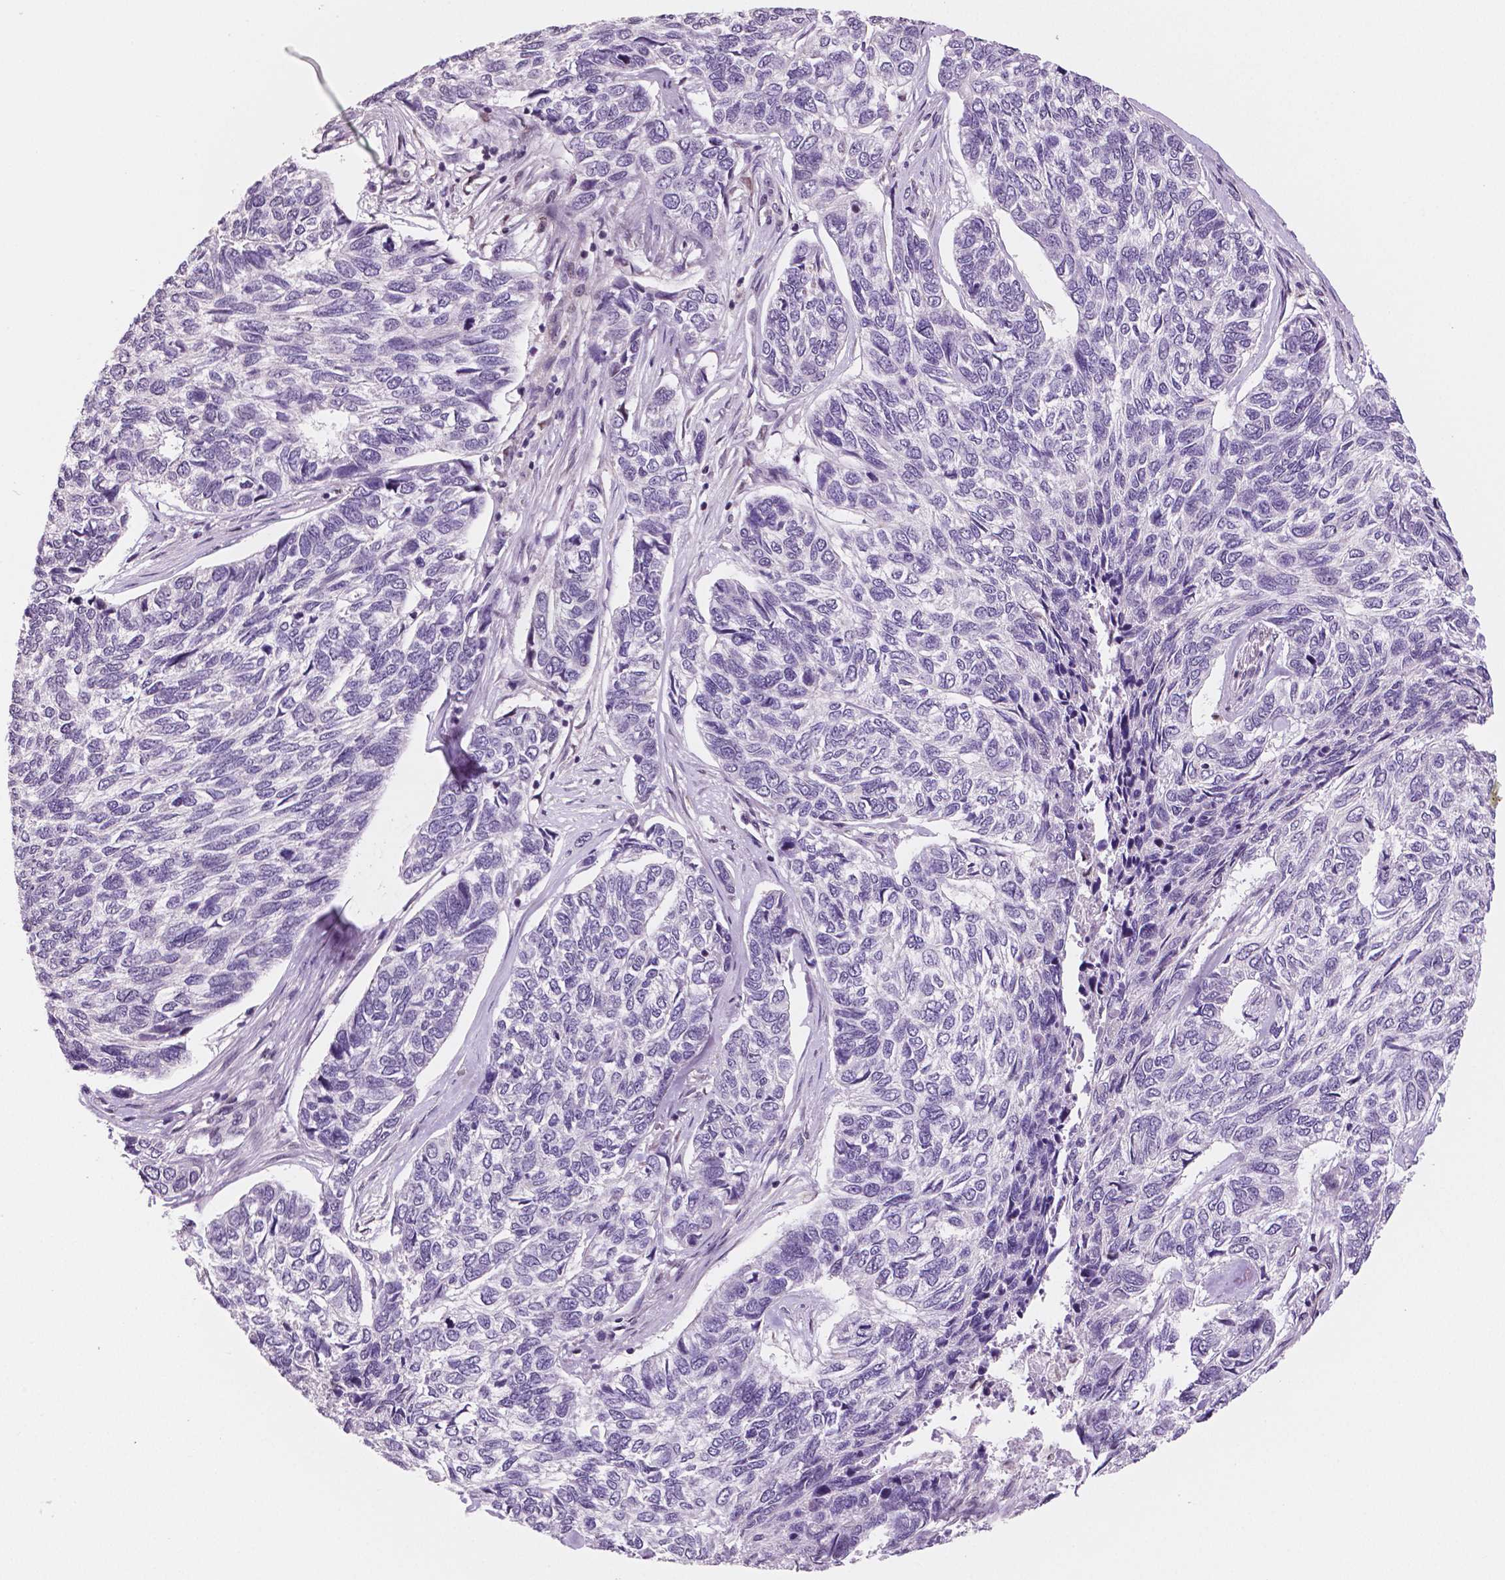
{"staining": {"intensity": "negative", "quantity": "none", "location": "none"}, "tissue": "skin cancer", "cell_type": "Tumor cells", "image_type": "cancer", "snomed": [{"axis": "morphology", "description": "Basal cell carcinoma"}, {"axis": "topography", "description": "Skin"}], "caption": "Tumor cells are negative for brown protein staining in skin cancer (basal cell carcinoma). The staining was performed using DAB (3,3'-diaminobenzidine) to visualize the protein expression in brown, while the nuclei were stained in blue with hematoxylin (Magnification: 20x).", "gene": "STAT3", "patient": {"sex": "female", "age": 65}}